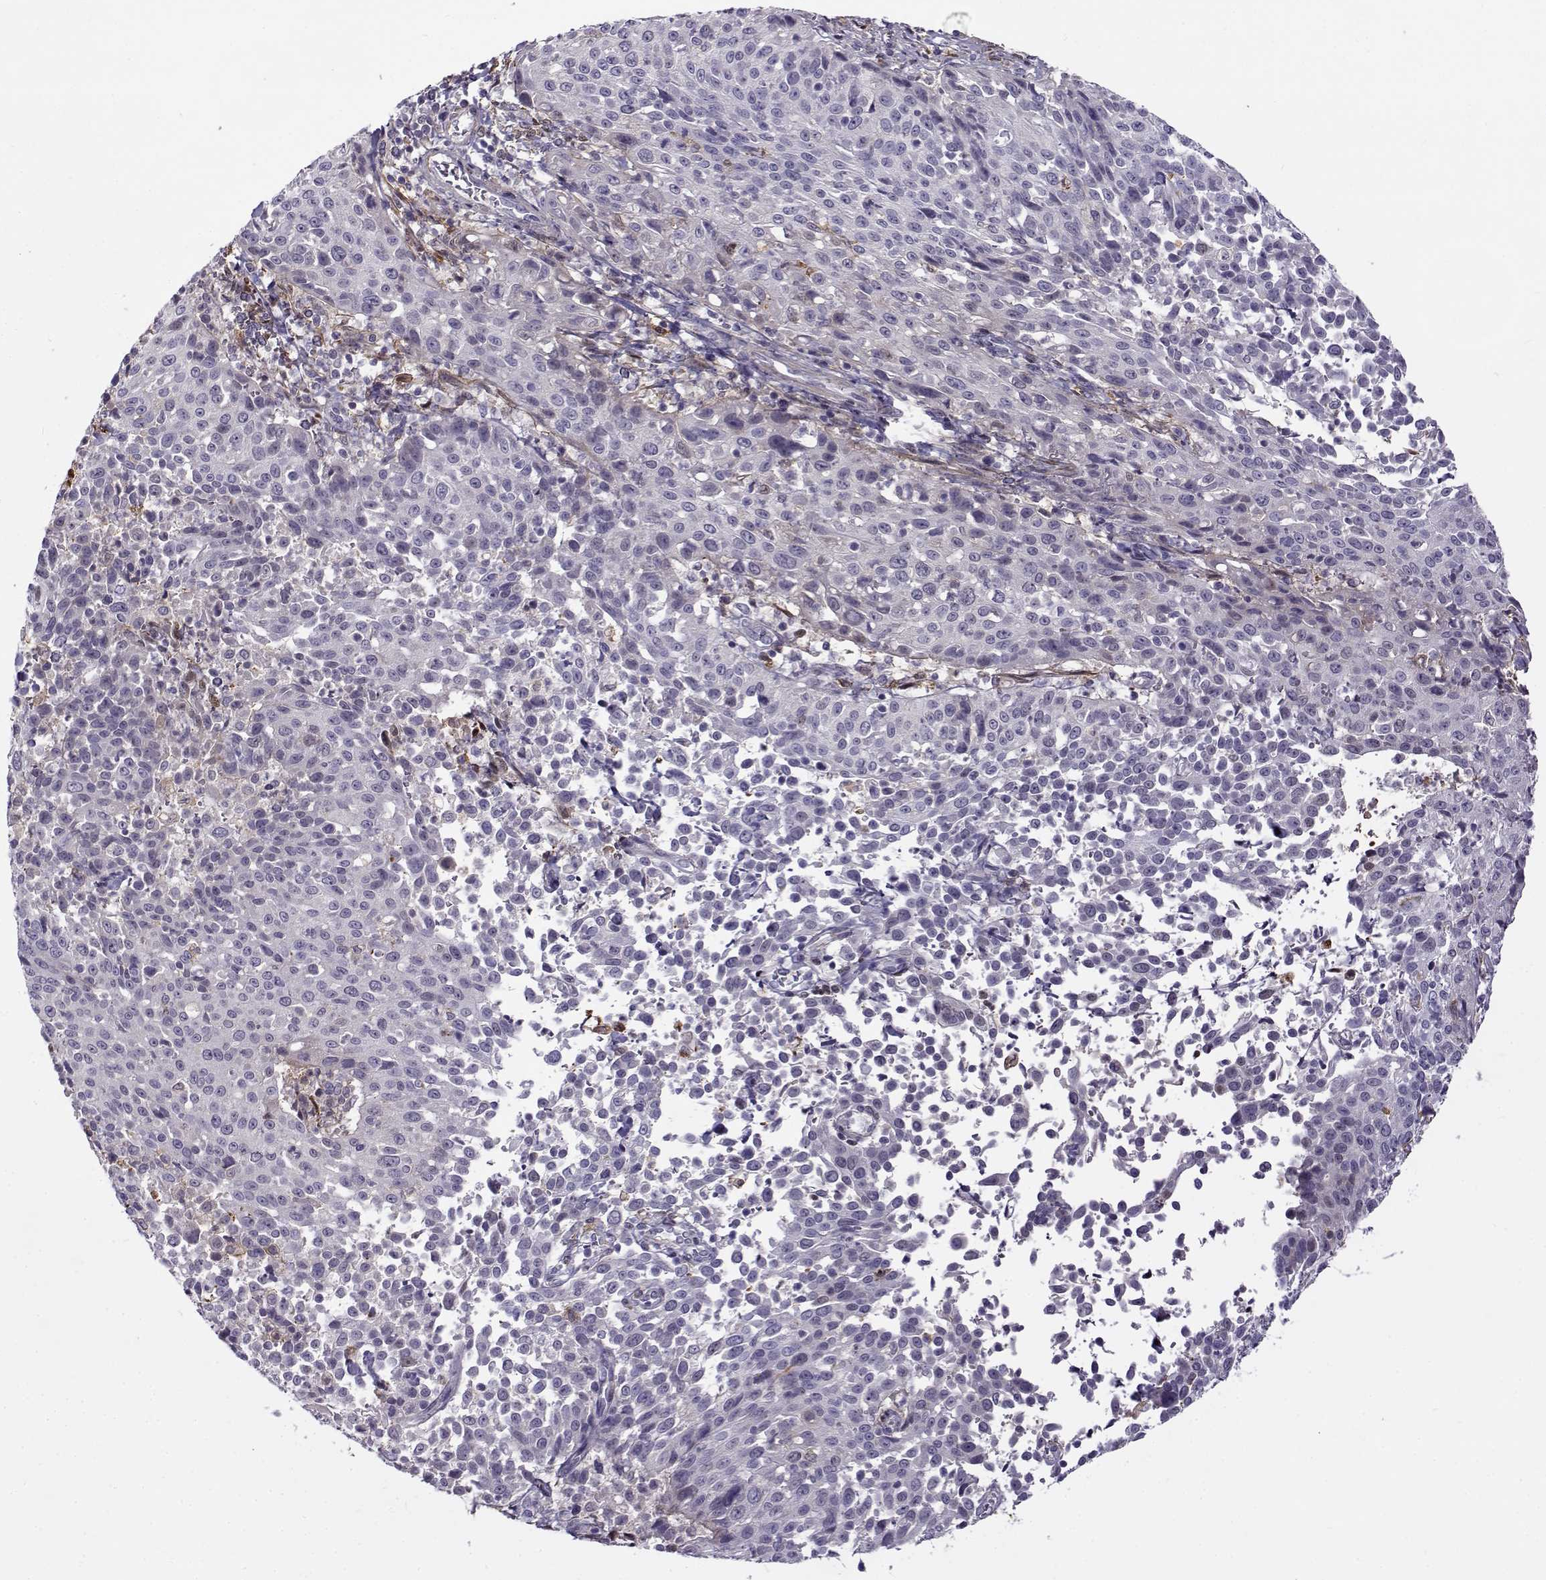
{"staining": {"intensity": "negative", "quantity": "none", "location": "none"}, "tissue": "cervical cancer", "cell_type": "Tumor cells", "image_type": "cancer", "snomed": [{"axis": "morphology", "description": "Squamous cell carcinoma, NOS"}, {"axis": "topography", "description": "Cervix"}], "caption": "High magnification brightfield microscopy of cervical squamous cell carcinoma stained with DAB (brown) and counterstained with hematoxylin (blue): tumor cells show no significant positivity.", "gene": "UCP3", "patient": {"sex": "female", "age": 26}}